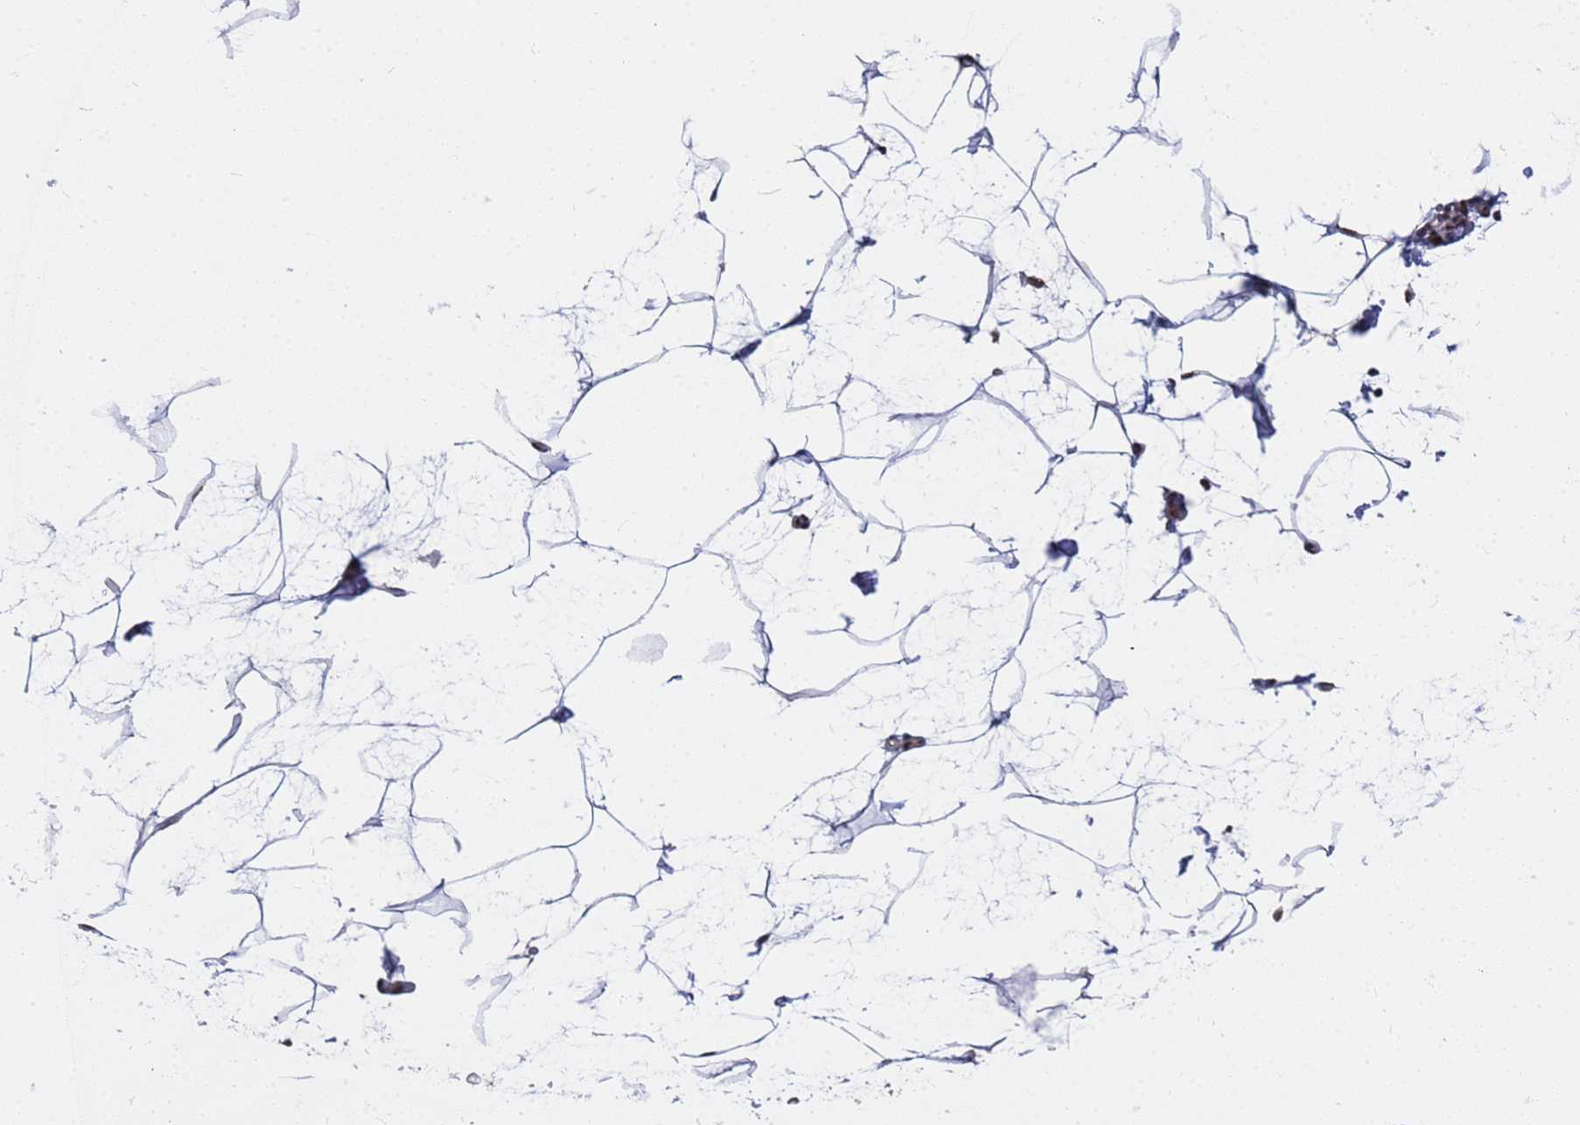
{"staining": {"intensity": "negative", "quantity": "none", "location": "none"}, "tissue": "breast", "cell_type": "Adipocytes", "image_type": "normal", "snomed": [{"axis": "morphology", "description": "Normal tissue, NOS"}, {"axis": "morphology", "description": "Lobular carcinoma"}, {"axis": "topography", "description": "Breast"}], "caption": "This is an IHC micrograph of unremarkable breast. There is no expression in adipocytes.", "gene": "RAVER2", "patient": {"sex": "female", "age": 62}}